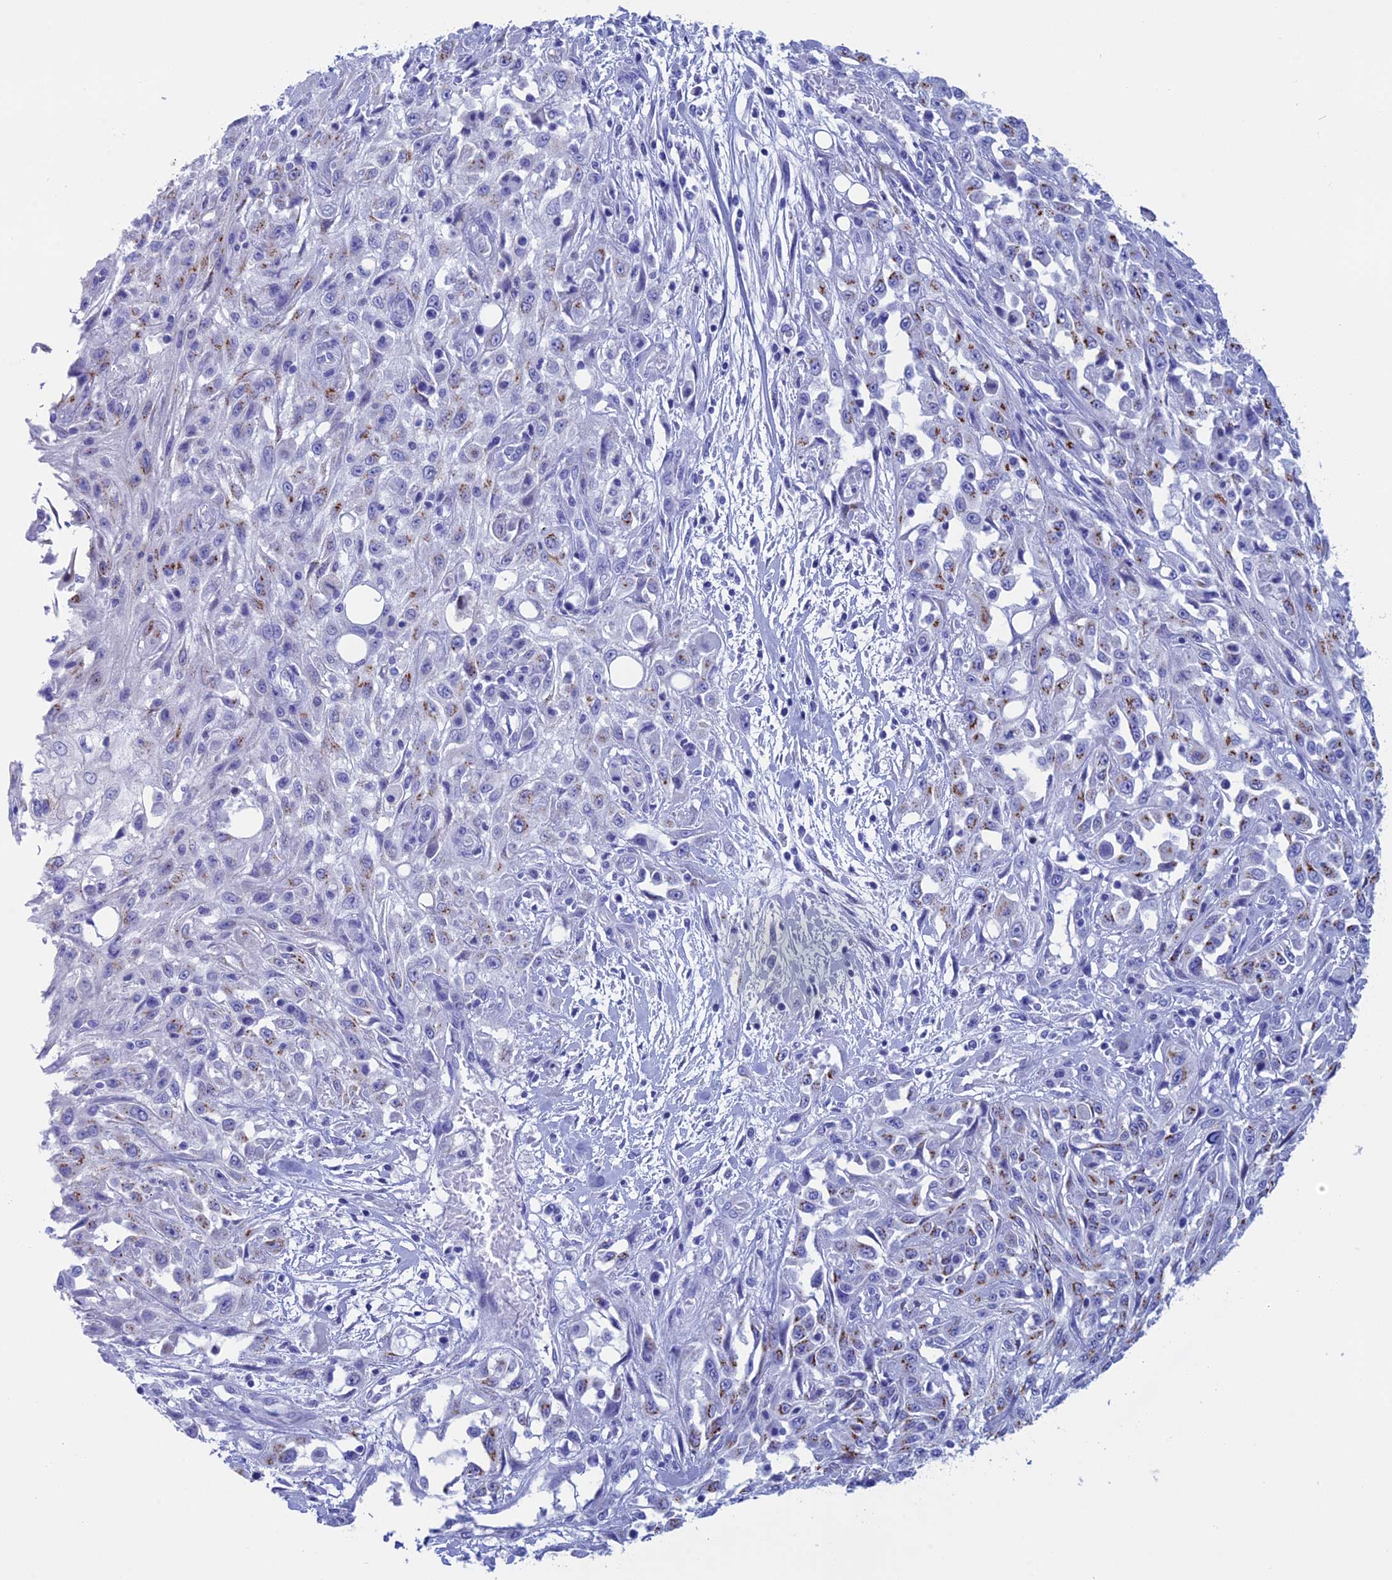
{"staining": {"intensity": "moderate", "quantity": "25%-75%", "location": "cytoplasmic/membranous"}, "tissue": "skin cancer", "cell_type": "Tumor cells", "image_type": "cancer", "snomed": [{"axis": "morphology", "description": "Squamous cell carcinoma, NOS"}, {"axis": "morphology", "description": "Squamous cell carcinoma, metastatic, NOS"}, {"axis": "topography", "description": "Skin"}, {"axis": "topography", "description": "Lymph node"}], "caption": "A photomicrograph showing moderate cytoplasmic/membranous expression in approximately 25%-75% of tumor cells in skin cancer (metastatic squamous cell carcinoma), as visualized by brown immunohistochemical staining.", "gene": "ERICH4", "patient": {"sex": "male", "age": 75}}